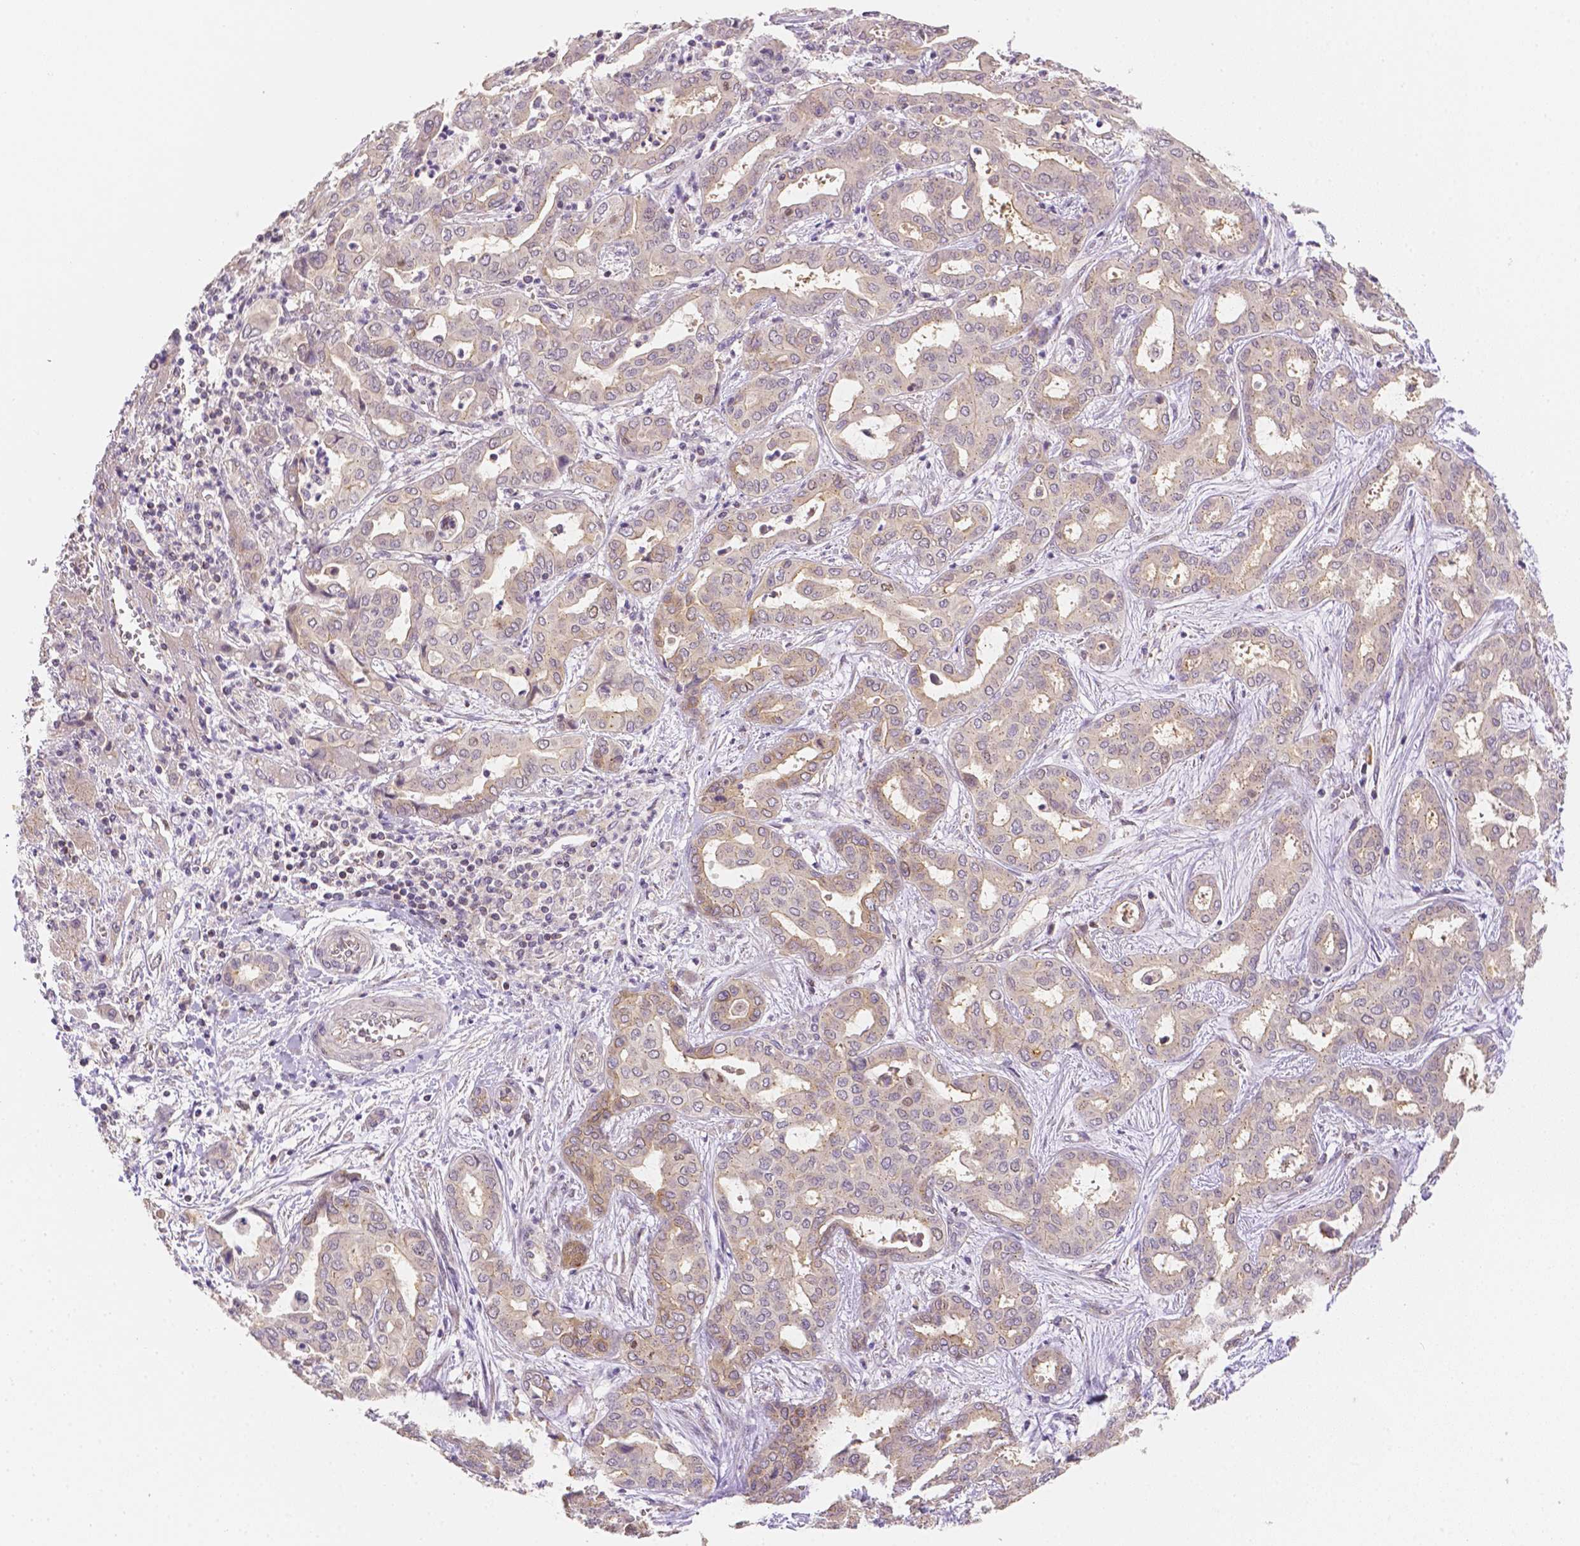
{"staining": {"intensity": "weak", "quantity": "25%-75%", "location": "cytoplasmic/membranous"}, "tissue": "liver cancer", "cell_type": "Tumor cells", "image_type": "cancer", "snomed": [{"axis": "morphology", "description": "Cholangiocarcinoma"}, {"axis": "topography", "description": "Liver"}], "caption": "Immunohistochemistry staining of cholangiocarcinoma (liver), which displays low levels of weak cytoplasmic/membranous expression in about 25%-75% of tumor cells indicating weak cytoplasmic/membranous protein positivity. The staining was performed using DAB (brown) for protein detection and nuclei were counterstained in hematoxylin (blue).", "gene": "C10orf67", "patient": {"sex": "female", "age": 64}}